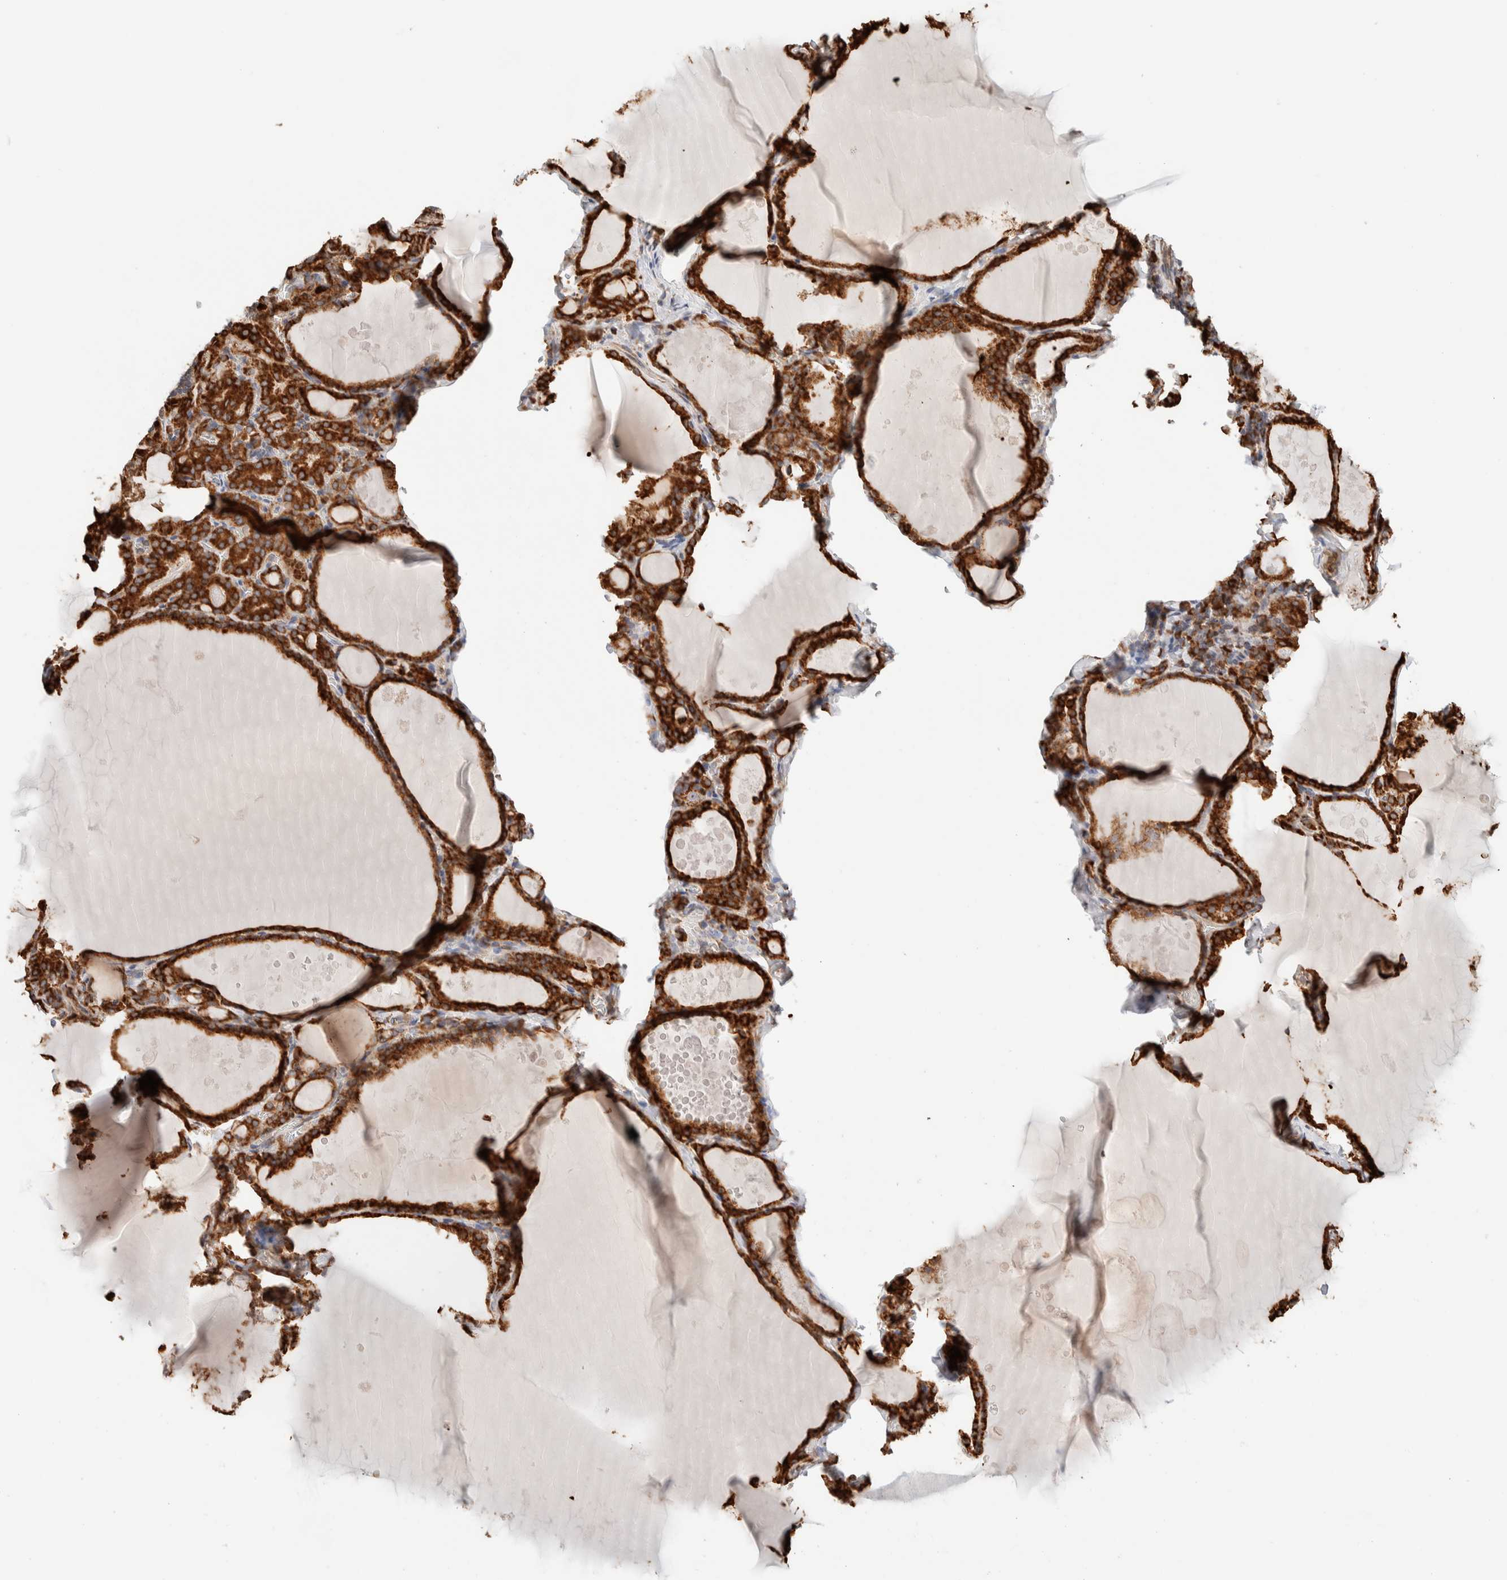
{"staining": {"intensity": "strong", "quantity": ">75%", "location": "cytoplasmic/membranous"}, "tissue": "thyroid gland", "cell_type": "Glandular cells", "image_type": "normal", "snomed": [{"axis": "morphology", "description": "Normal tissue, NOS"}, {"axis": "topography", "description": "Thyroid gland"}], "caption": "High-power microscopy captured an IHC histopathology image of normal thyroid gland, revealing strong cytoplasmic/membranous expression in about >75% of glandular cells. (Brightfield microscopy of DAB IHC at high magnification).", "gene": "INTS1", "patient": {"sex": "male", "age": 56}}